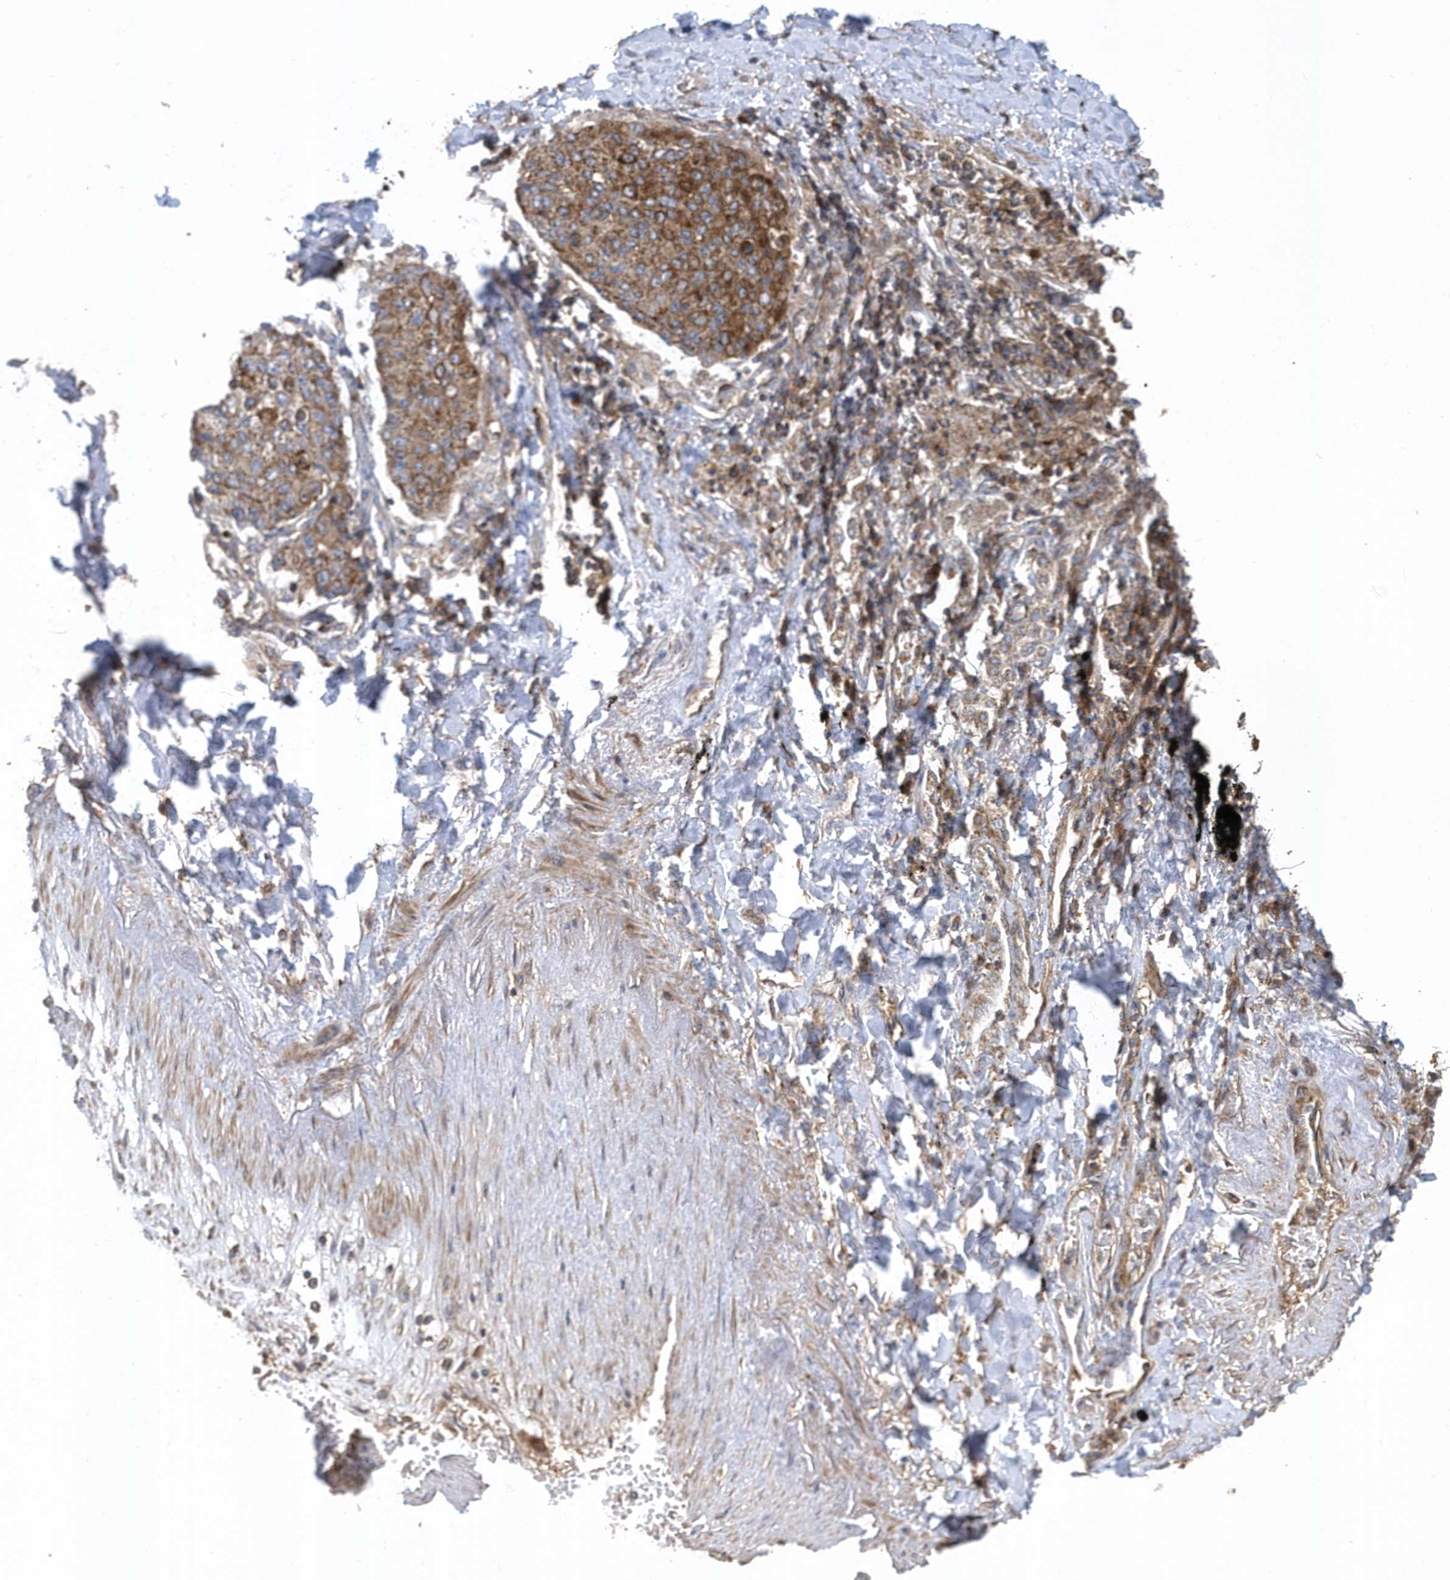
{"staining": {"intensity": "moderate", "quantity": ">75%", "location": "cytoplasmic/membranous"}, "tissue": "lung cancer", "cell_type": "Tumor cells", "image_type": "cancer", "snomed": [{"axis": "morphology", "description": "Squamous cell carcinoma, NOS"}, {"axis": "topography", "description": "Lung"}], "caption": "Moderate cytoplasmic/membranous positivity is present in approximately >75% of tumor cells in lung cancer (squamous cell carcinoma).", "gene": "TRAIP", "patient": {"sex": "male", "age": 74}}